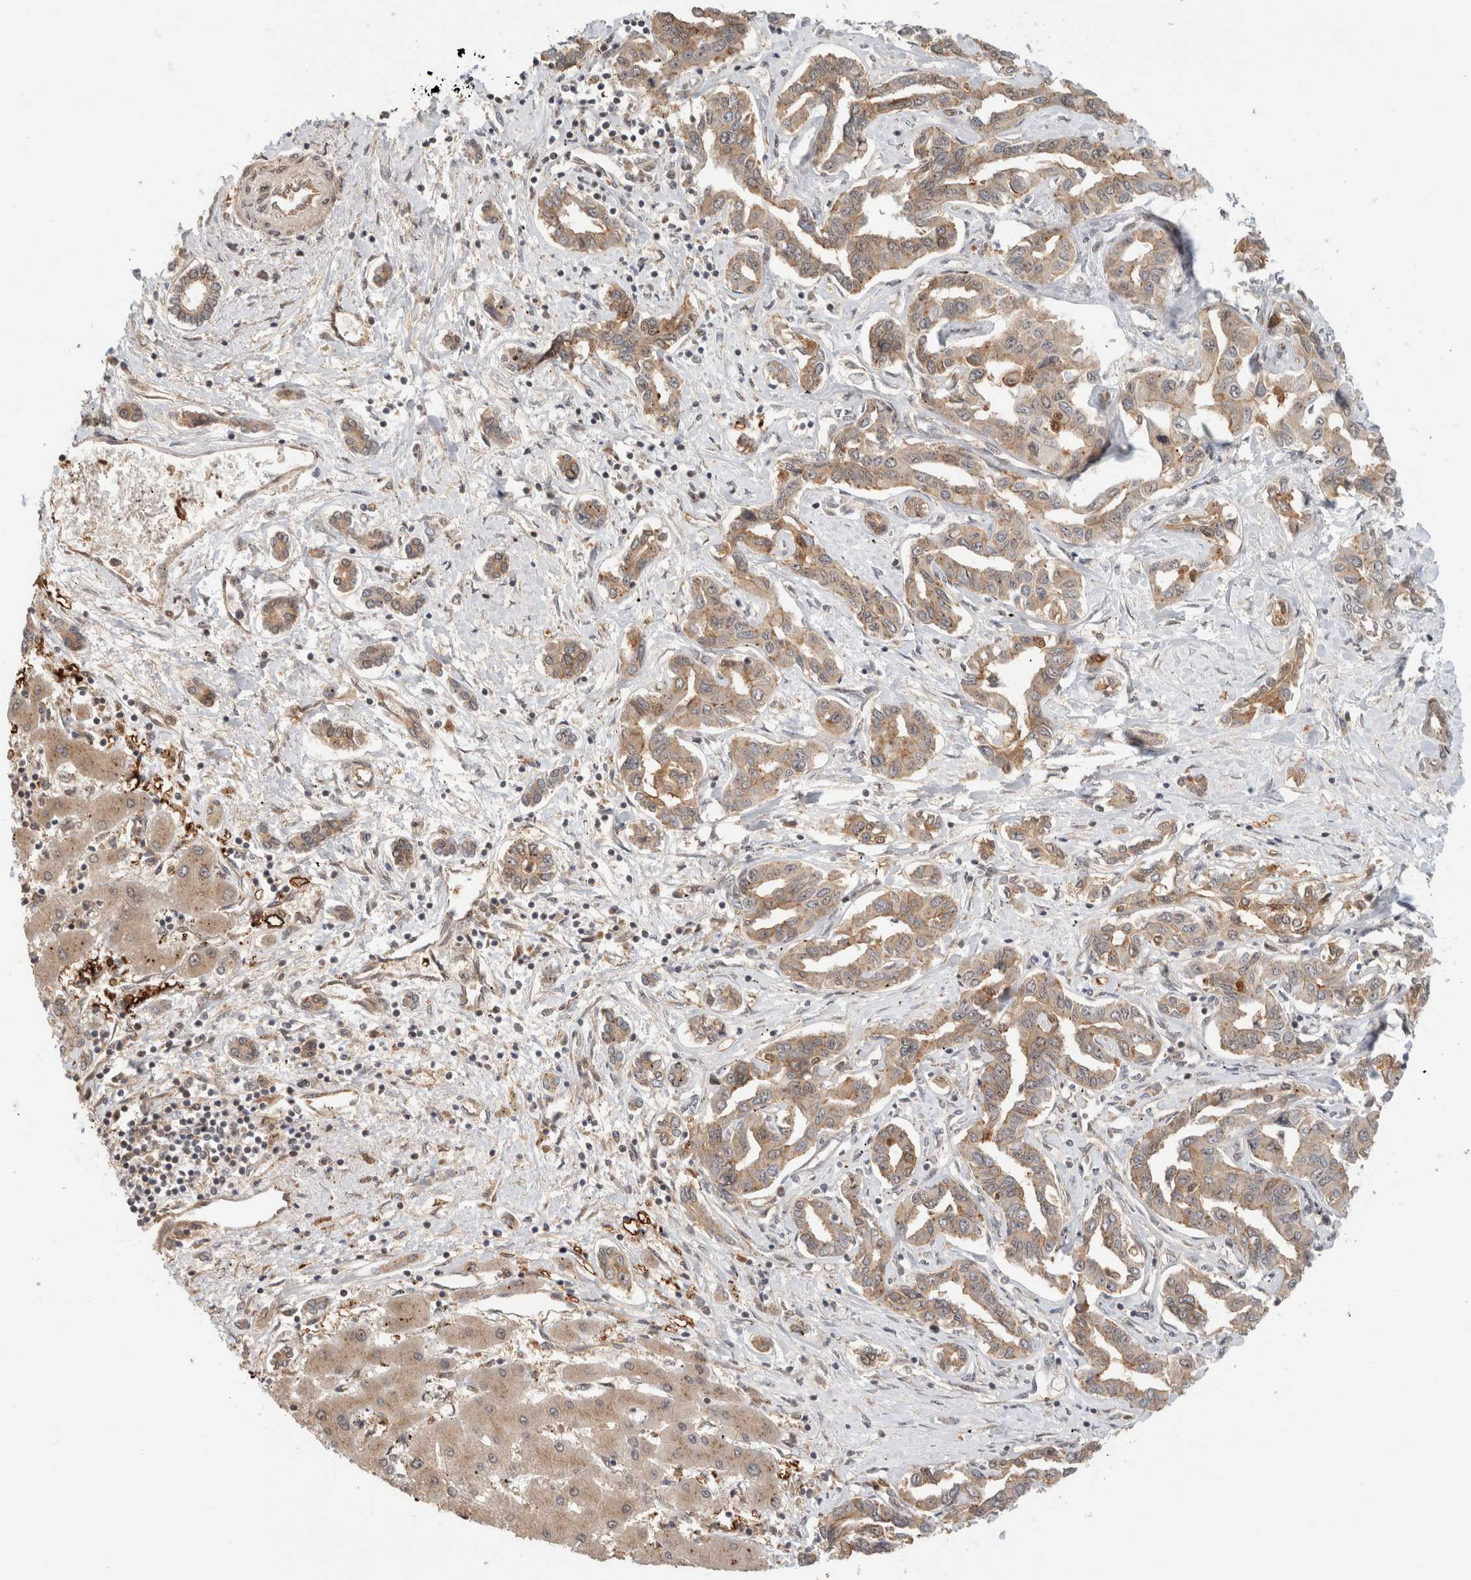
{"staining": {"intensity": "weak", "quantity": ">75%", "location": "cytoplasmic/membranous"}, "tissue": "liver cancer", "cell_type": "Tumor cells", "image_type": "cancer", "snomed": [{"axis": "morphology", "description": "Cholangiocarcinoma"}, {"axis": "topography", "description": "Liver"}], "caption": "The photomicrograph exhibits a brown stain indicating the presence of a protein in the cytoplasmic/membranous of tumor cells in liver cholangiocarcinoma. (IHC, brightfield microscopy, high magnification).", "gene": "OTUD6B", "patient": {"sex": "male", "age": 59}}